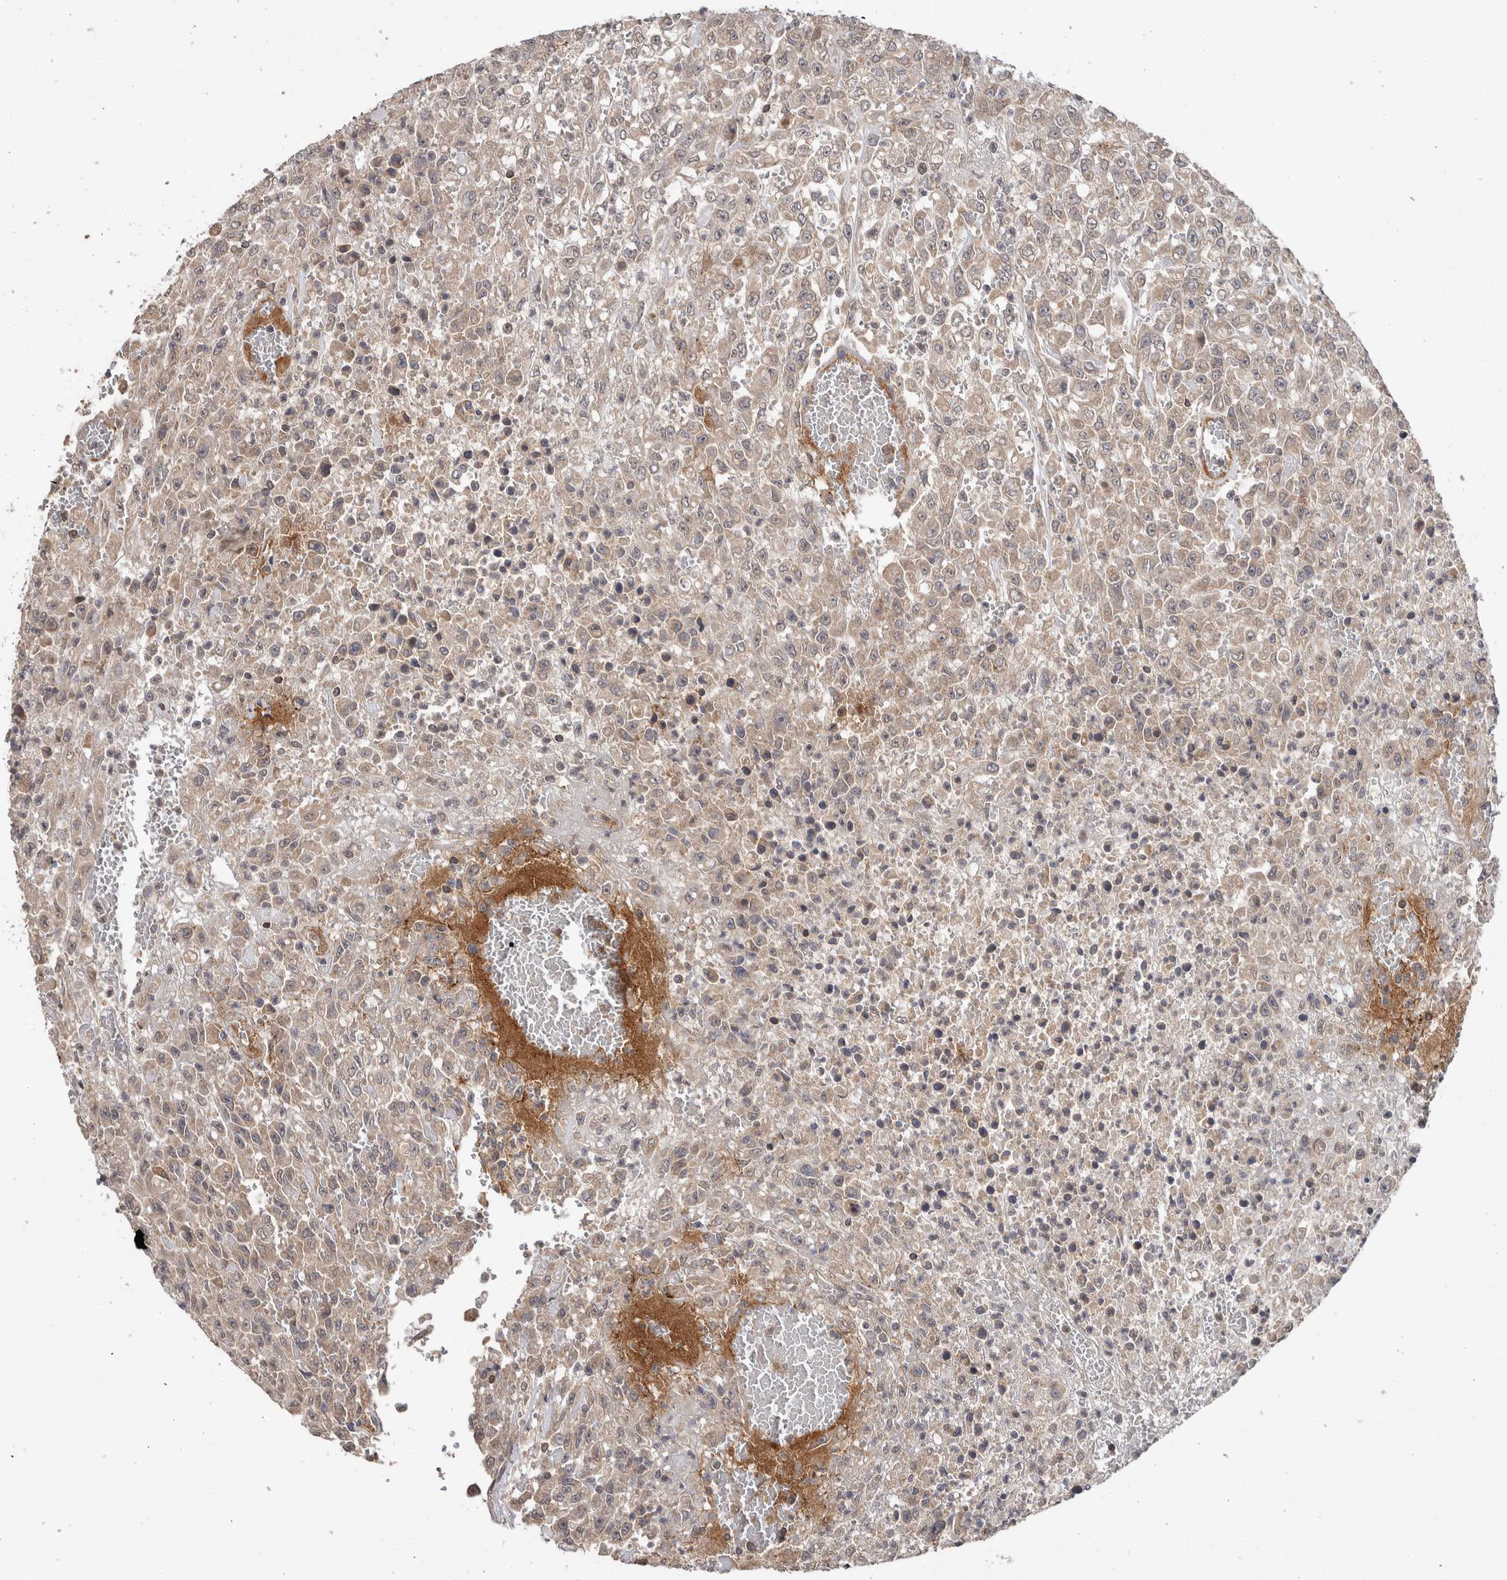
{"staining": {"intensity": "weak", "quantity": "<25%", "location": "cytoplasmic/membranous"}, "tissue": "urothelial cancer", "cell_type": "Tumor cells", "image_type": "cancer", "snomed": [{"axis": "morphology", "description": "Urothelial carcinoma, High grade"}, {"axis": "topography", "description": "Urinary bladder"}], "caption": "This is a histopathology image of immunohistochemistry (IHC) staining of urothelial cancer, which shows no staining in tumor cells.", "gene": "HMOX2", "patient": {"sex": "male", "age": 46}}